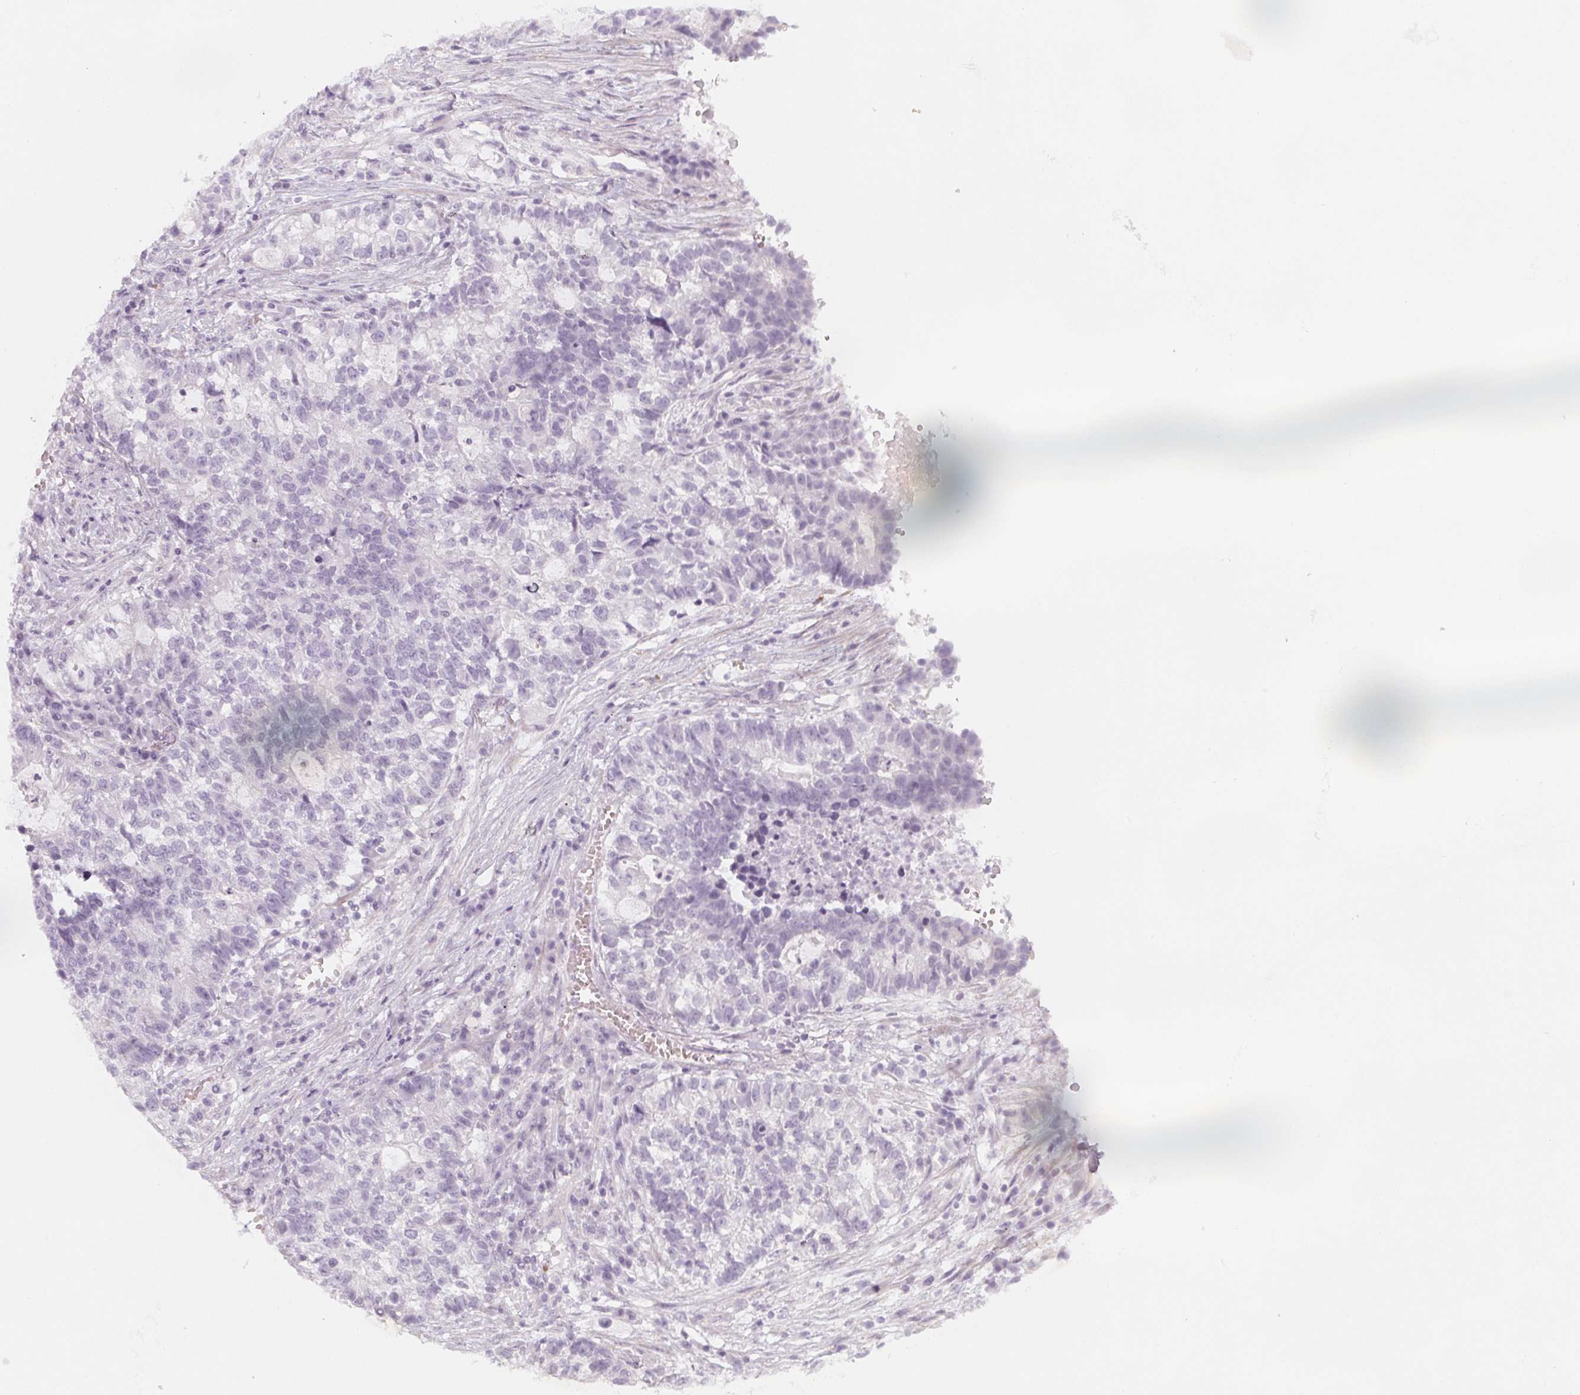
{"staining": {"intensity": "negative", "quantity": "none", "location": "none"}, "tissue": "lung cancer", "cell_type": "Tumor cells", "image_type": "cancer", "snomed": [{"axis": "morphology", "description": "Adenocarcinoma, NOS"}, {"axis": "topography", "description": "Lung"}], "caption": "High magnification brightfield microscopy of lung adenocarcinoma stained with DAB (3,3'-diaminobenzidine) (brown) and counterstained with hematoxylin (blue): tumor cells show no significant staining. (DAB (3,3'-diaminobenzidine) IHC visualized using brightfield microscopy, high magnification).", "gene": "MAP1A", "patient": {"sex": "male", "age": 57}}